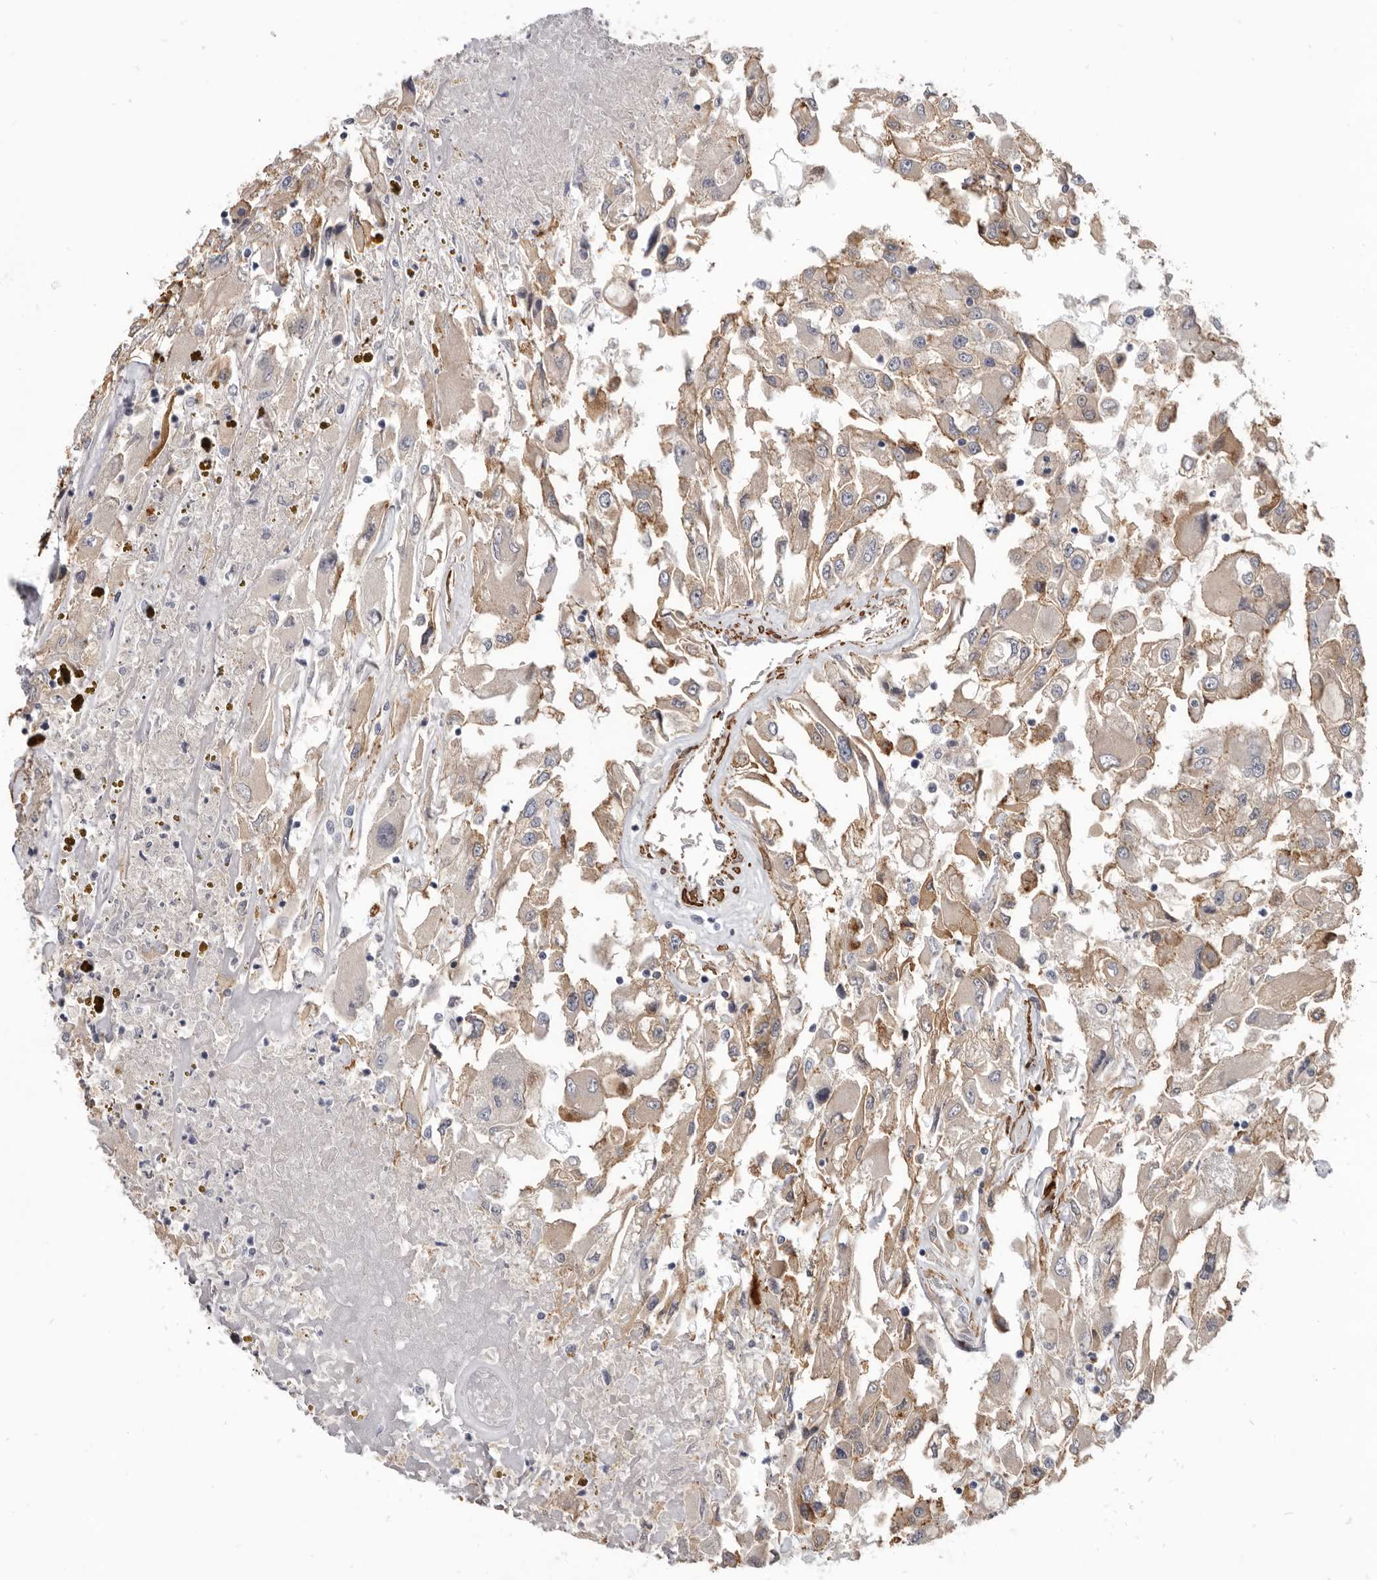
{"staining": {"intensity": "weak", "quantity": ">75%", "location": "cytoplasmic/membranous"}, "tissue": "renal cancer", "cell_type": "Tumor cells", "image_type": "cancer", "snomed": [{"axis": "morphology", "description": "Adenocarcinoma, NOS"}, {"axis": "topography", "description": "Kidney"}], "caption": "Immunohistochemical staining of adenocarcinoma (renal) displays low levels of weak cytoplasmic/membranous staining in about >75% of tumor cells.", "gene": "CGN", "patient": {"sex": "female", "age": 52}}